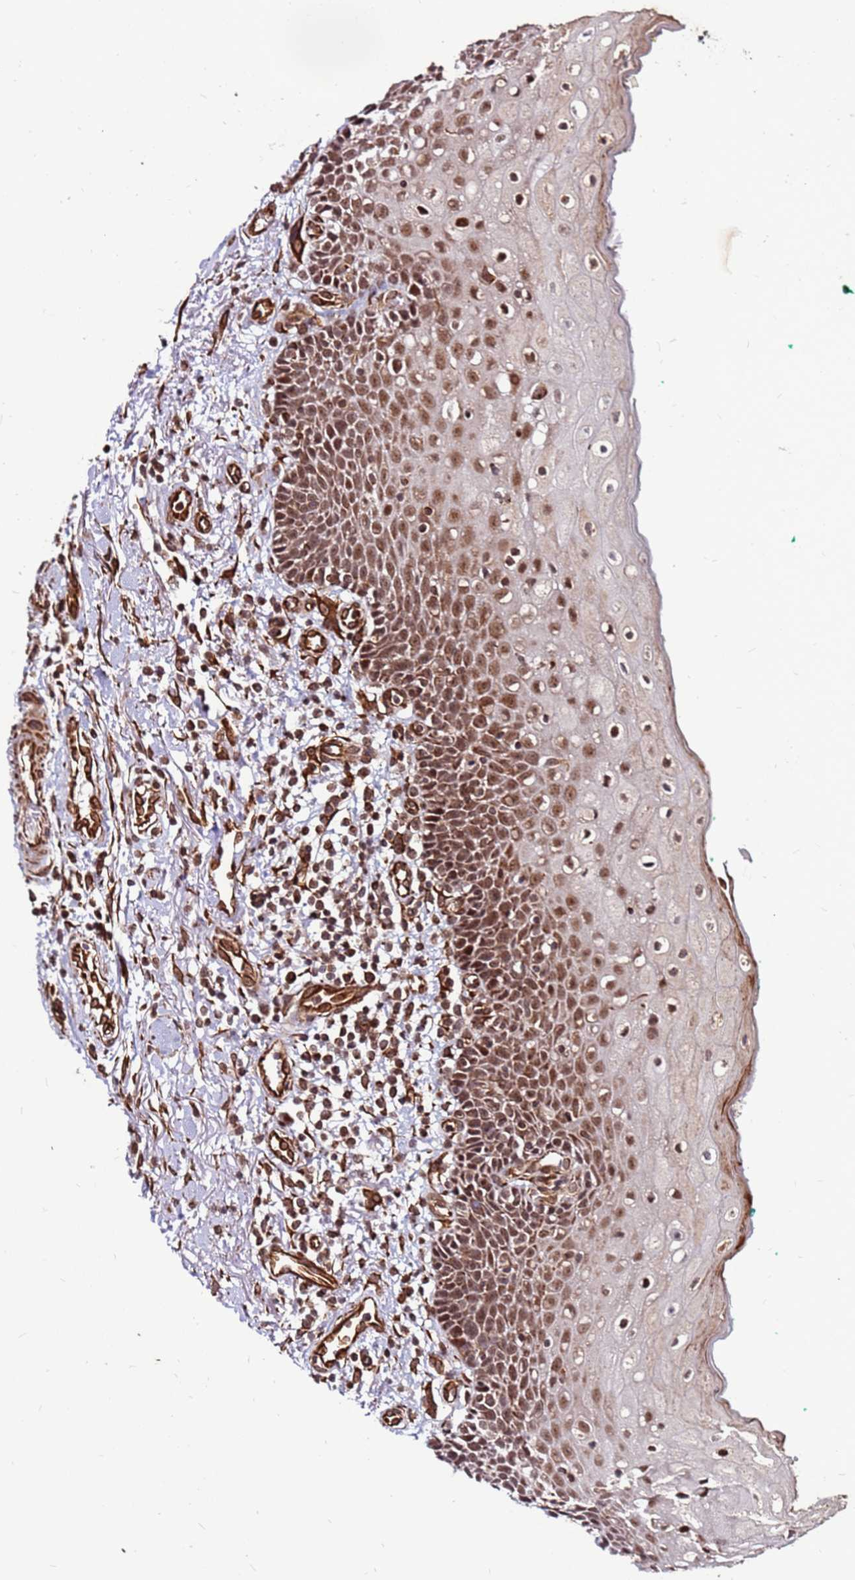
{"staining": {"intensity": "moderate", "quantity": ">75%", "location": "nuclear"}, "tissue": "oral mucosa", "cell_type": "Squamous epithelial cells", "image_type": "normal", "snomed": [{"axis": "morphology", "description": "Normal tissue, NOS"}, {"axis": "morphology", "description": "Squamous cell carcinoma, NOS"}, {"axis": "topography", "description": "Oral tissue"}, {"axis": "topography", "description": "Tounge, NOS"}, {"axis": "topography", "description": "Head-Neck"}], "caption": "IHC image of normal human oral mucosa stained for a protein (brown), which demonstrates medium levels of moderate nuclear expression in approximately >75% of squamous epithelial cells.", "gene": "CLK3", "patient": {"sex": "male", "age": 79}}